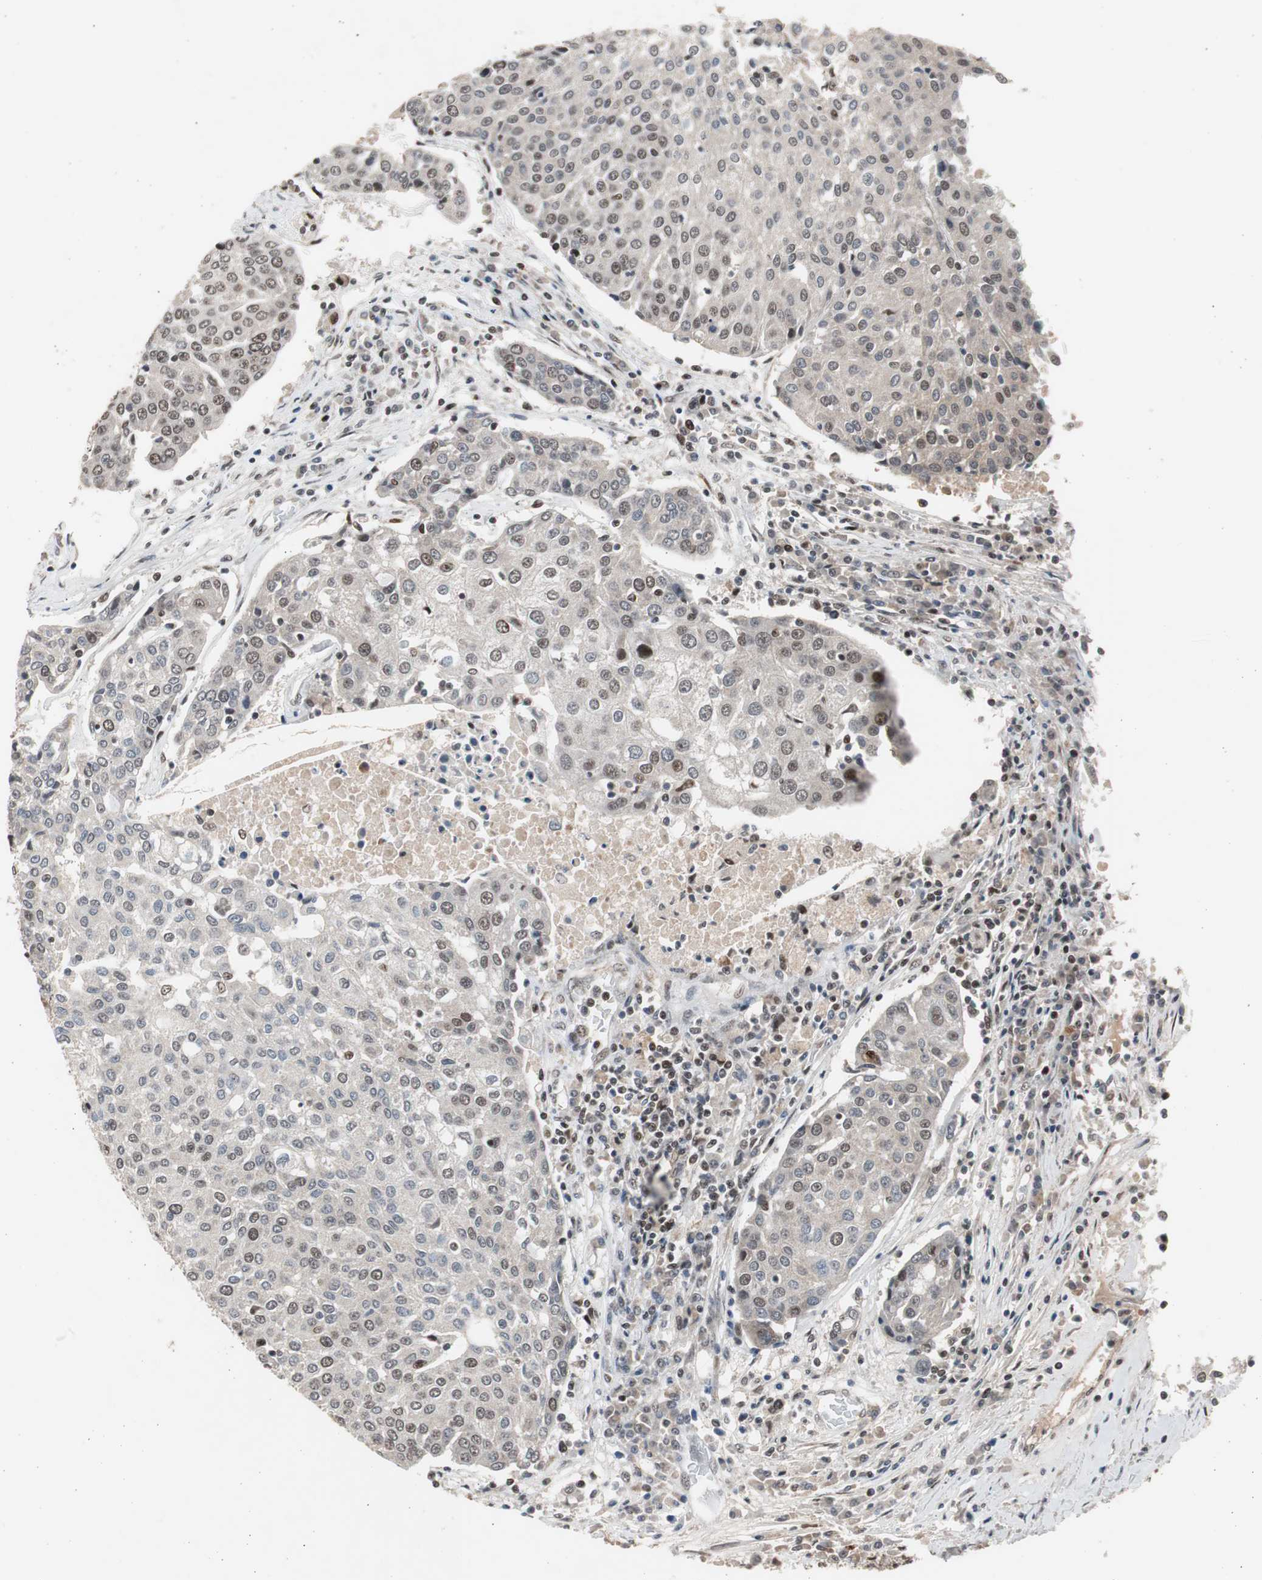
{"staining": {"intensity": "moderate", "quantity": "25%-75%", "location": "nuclear"}, "tissue": "urothelial cancer", "cell_type": "Tumor cells", "image_type": "cancer", "snomed": [{"axis": "morphology", "description": "Urothelial carcinoma, High grade"}, {"axis": "topography", "description": "Urinary bladder"}], "caption": "Tumor cells exhibit moderate nuclear positivity in about 25%-75% of cells in urothelial cancer. Using DAB (brown) and hematoxylin (blue) stains, captured at high magnification using brightfield microscopy.", "gene": "RPA1", "patient": {"sex": "female", "age": 85}}